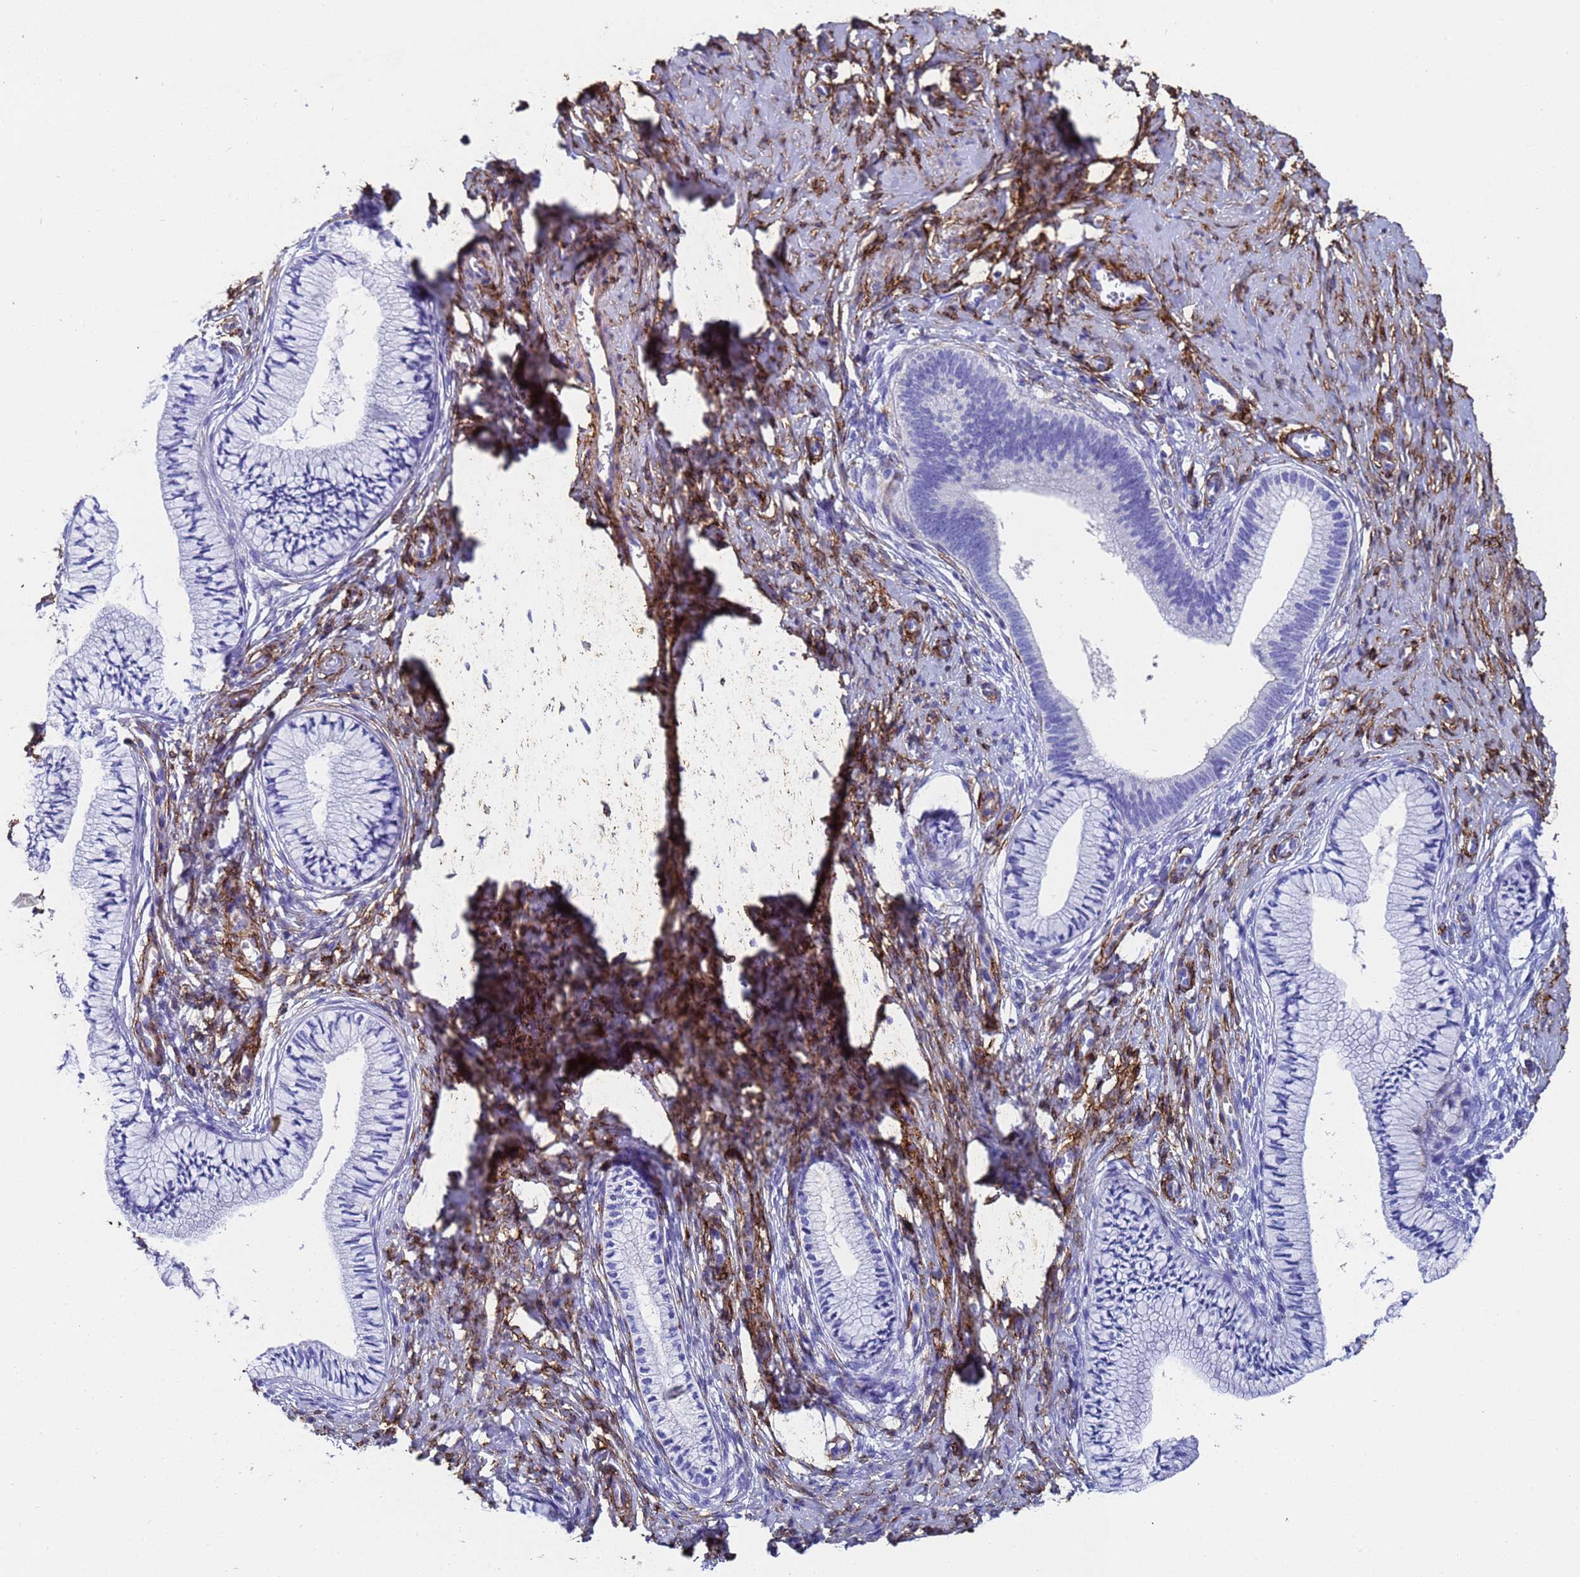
{"staining": {"intensity": "negative", "quantity": "none", "location": "none"}, "tissue": "cervix", "cell_type": "Glandular cells", "image_type": "normal", "snomed": [{"axis": "morphology", "description": "Normal tissue, NOS"}, {"axis": "topography", "description": "Cervix"}], "caption": "This is a photomicrograph of immunohistochemistry (IHC) staining of normal cervix, which shows no expression in glandular cells. The staining was performed using DAB to visualize the protein expression in brown, while the nuclei were stained in blue with hematoxylin (Magnification: 20x).", "gene": "ADIPOQ", "patient": {"sex": "female", "age": 36}}